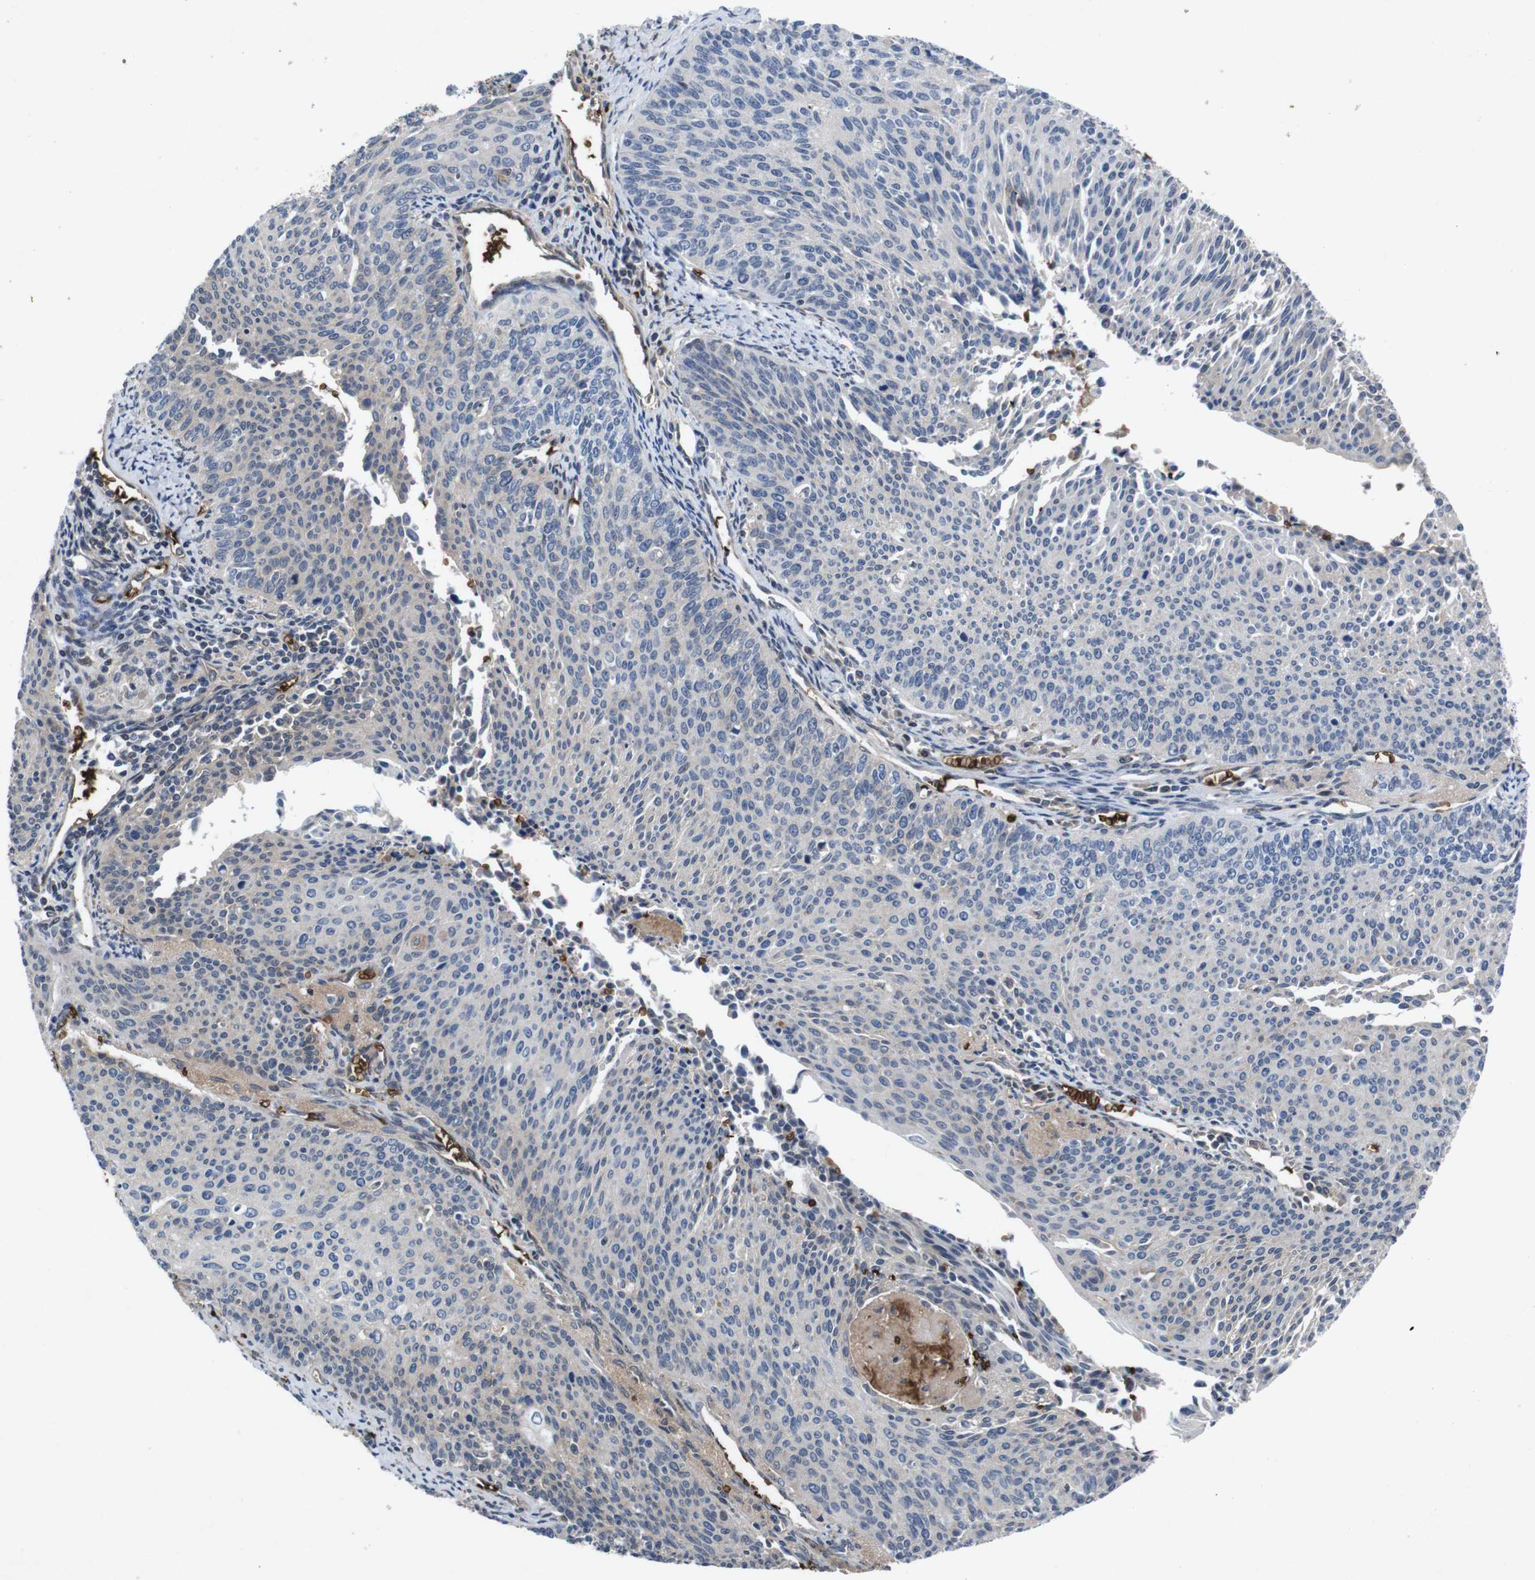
{"staining": {"intensity": "negative", "quantity": "none", "location": "none"}, "tissue": "cervical cancer", "cell_type": "Tumor cells", "image_type": "cancer", "snomed": [{"axis": "morphology", "description": "Squamous cell carcinoma, NOS"}, {"axis": "topography", "description": "Cervix"}], "caption": "Tumor cells show no significant protein expression in cervical cancer (squamous cell carcinoma). (DAB (3,3'-diaminobenzidine) IHC visualized using brightfield microscopy, high magnification).", "gene": "SPTB", "patient": {"sex": "female", "age": 55}}